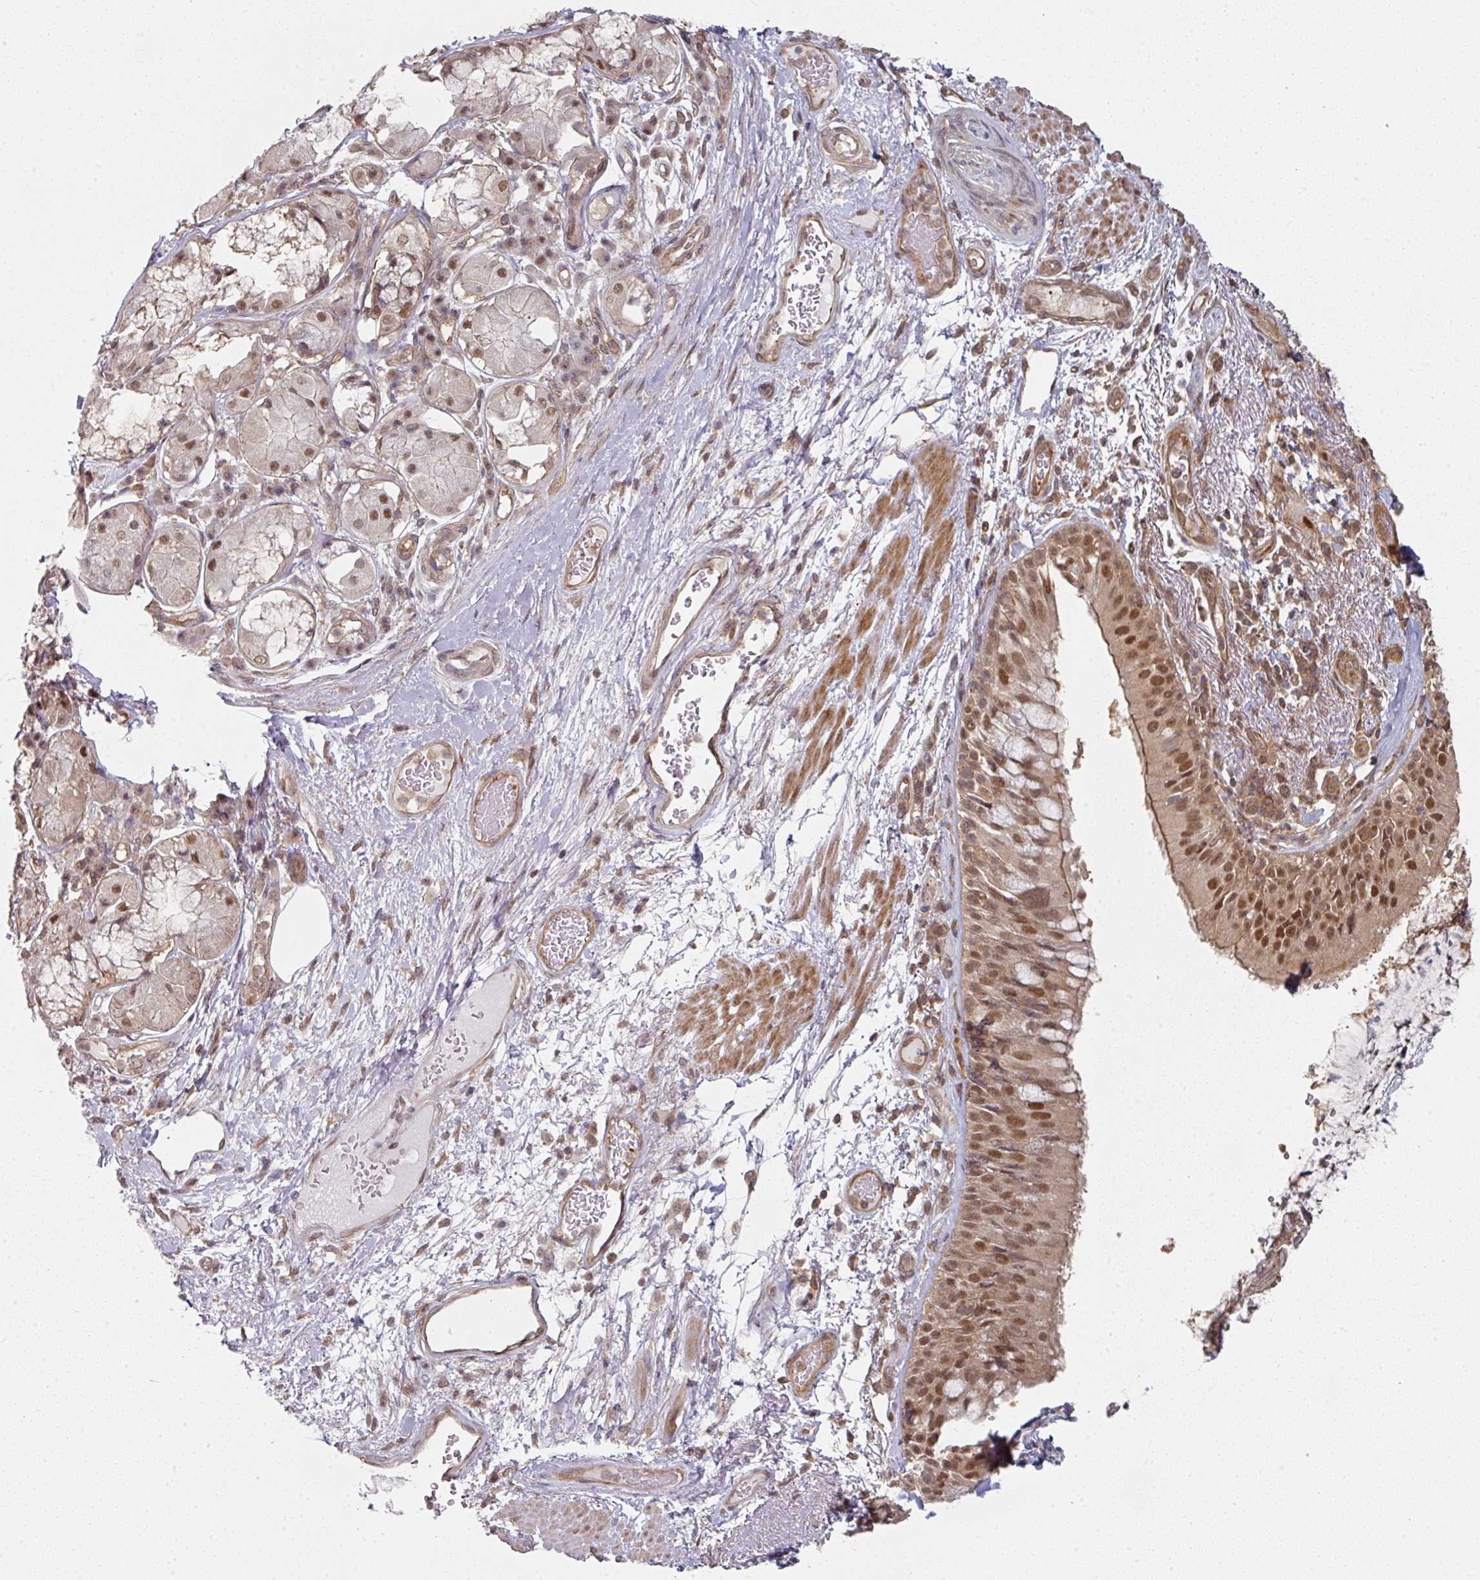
{"staining": {"intensity": "moderate", "quantity": "25%-75%", "location": "cytoplasmic/membranous,nuclear"}, "tissue": "bronchus", "cell_type": "Respiratory epithelial cells", "image_type": "normal", "snomed": [{"axis": "morphology", "description": "Normal tissue, NOS"}, {"axis": "topography", "description": "Cartilage tissue"}, {"axis": "topography", "description": "Bronchus"}], "caption": "A medium amount of moderate cytoplasmic/membranous,nuclear staining is appreciated in about 25%-75% of respiratory epithelial cells in benign bronchus.", "gene": "PSME3IP1", "patient": {"sex": "male", "age": 63}}